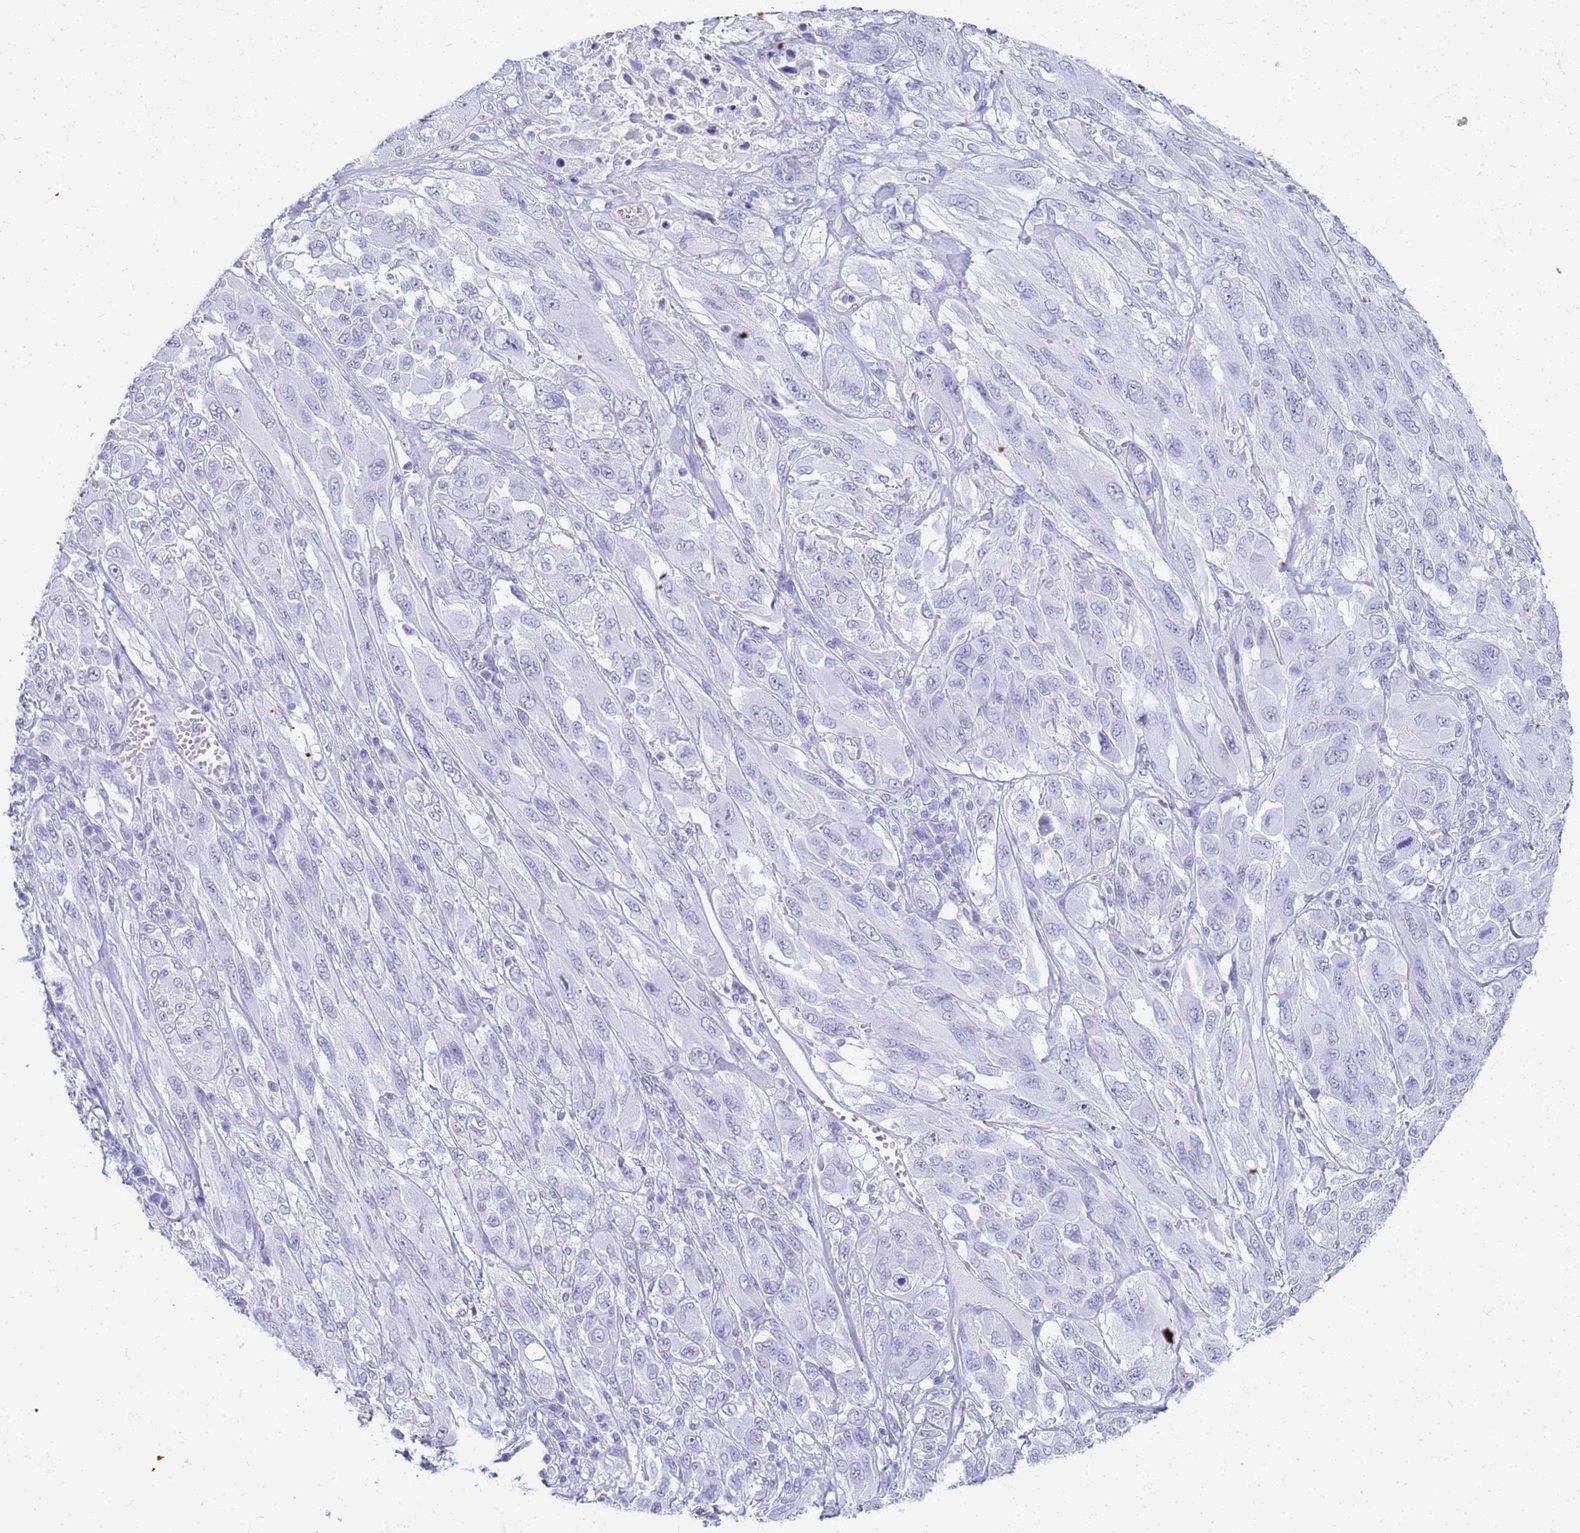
{"staining": {"intensity": "negative", "quantity": "none", "location": "none"}, "tissue": "melanoma", "cell_type": "Tumor cells", "image_type": "cancer", "snomed": [{"axis": "morphology", "description": "Malignant melanoma, NOS"}, {"axis": "topography", "description": "Skin"}], "caption": "Immunohistochemistry image of human melanoma stained for a protein (brown), which exhibits no staining in tumor cells.", "gene": "SLC7A9", "patient": {"sex": "female", "age": 91}}